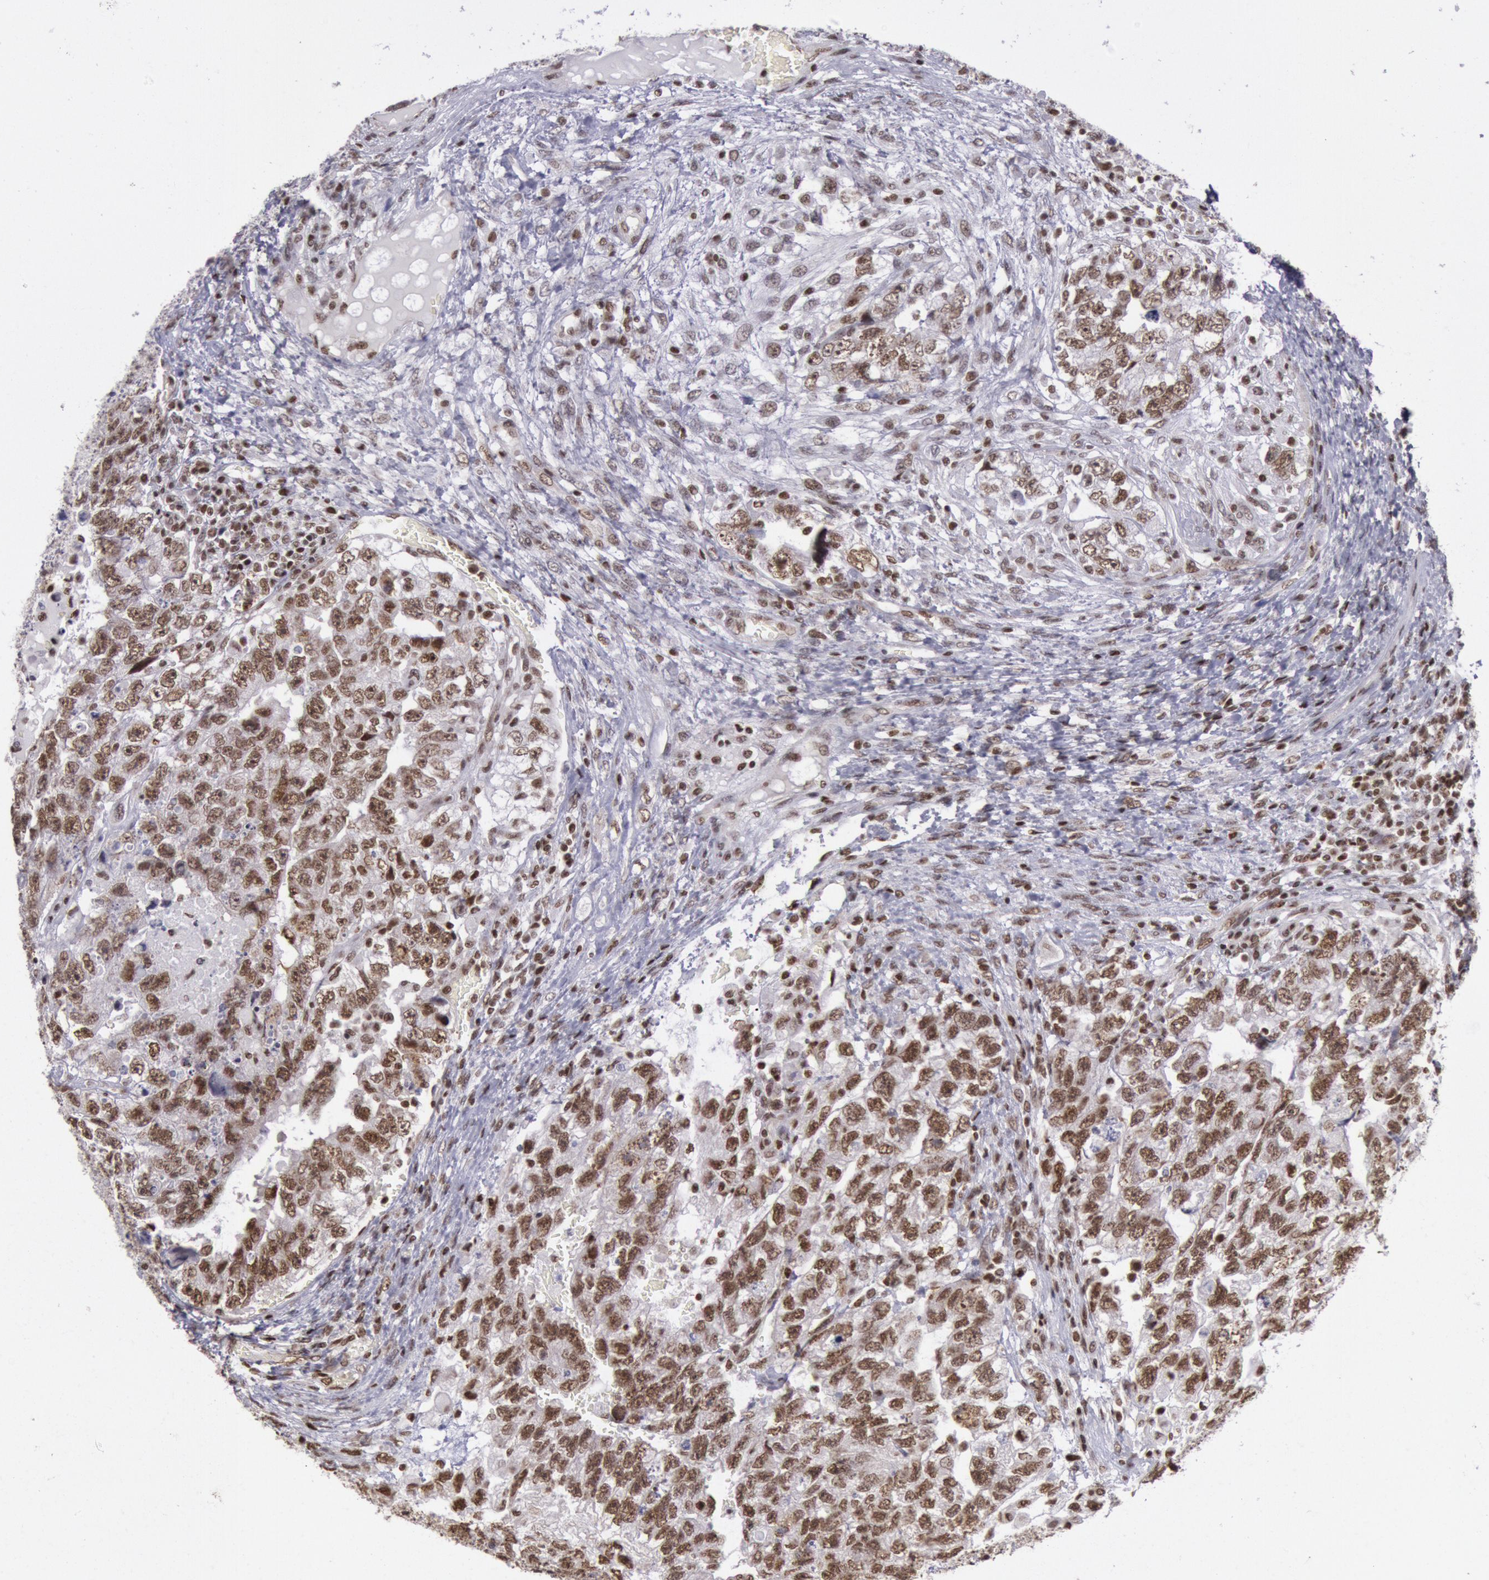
{"staining": {"intensity": "moderate", "quantity": ">75%", "location": "nuclear"}, "tissue": "testis cancer", "cell_type": "Tumor cells", "image_type": "cancer", "snomed": [{"axis": "morphology", "description": "Carcinoma, Embryonal, NOS"}, {"axis": "topography", "description": "Testis"}], "caption": "A high-resolution micrograph shows immunohistochemistry staining of testis cancer (embryonal carcinoma), which reveals moderate nuclear expression in about >75% of tumor cells. Immunohistochemistry (ihc) stains the protein of interest in brown and the nuclei are stained blue.", "gene": "NKAP", "patient": {"sex": "male", "age": 36}}